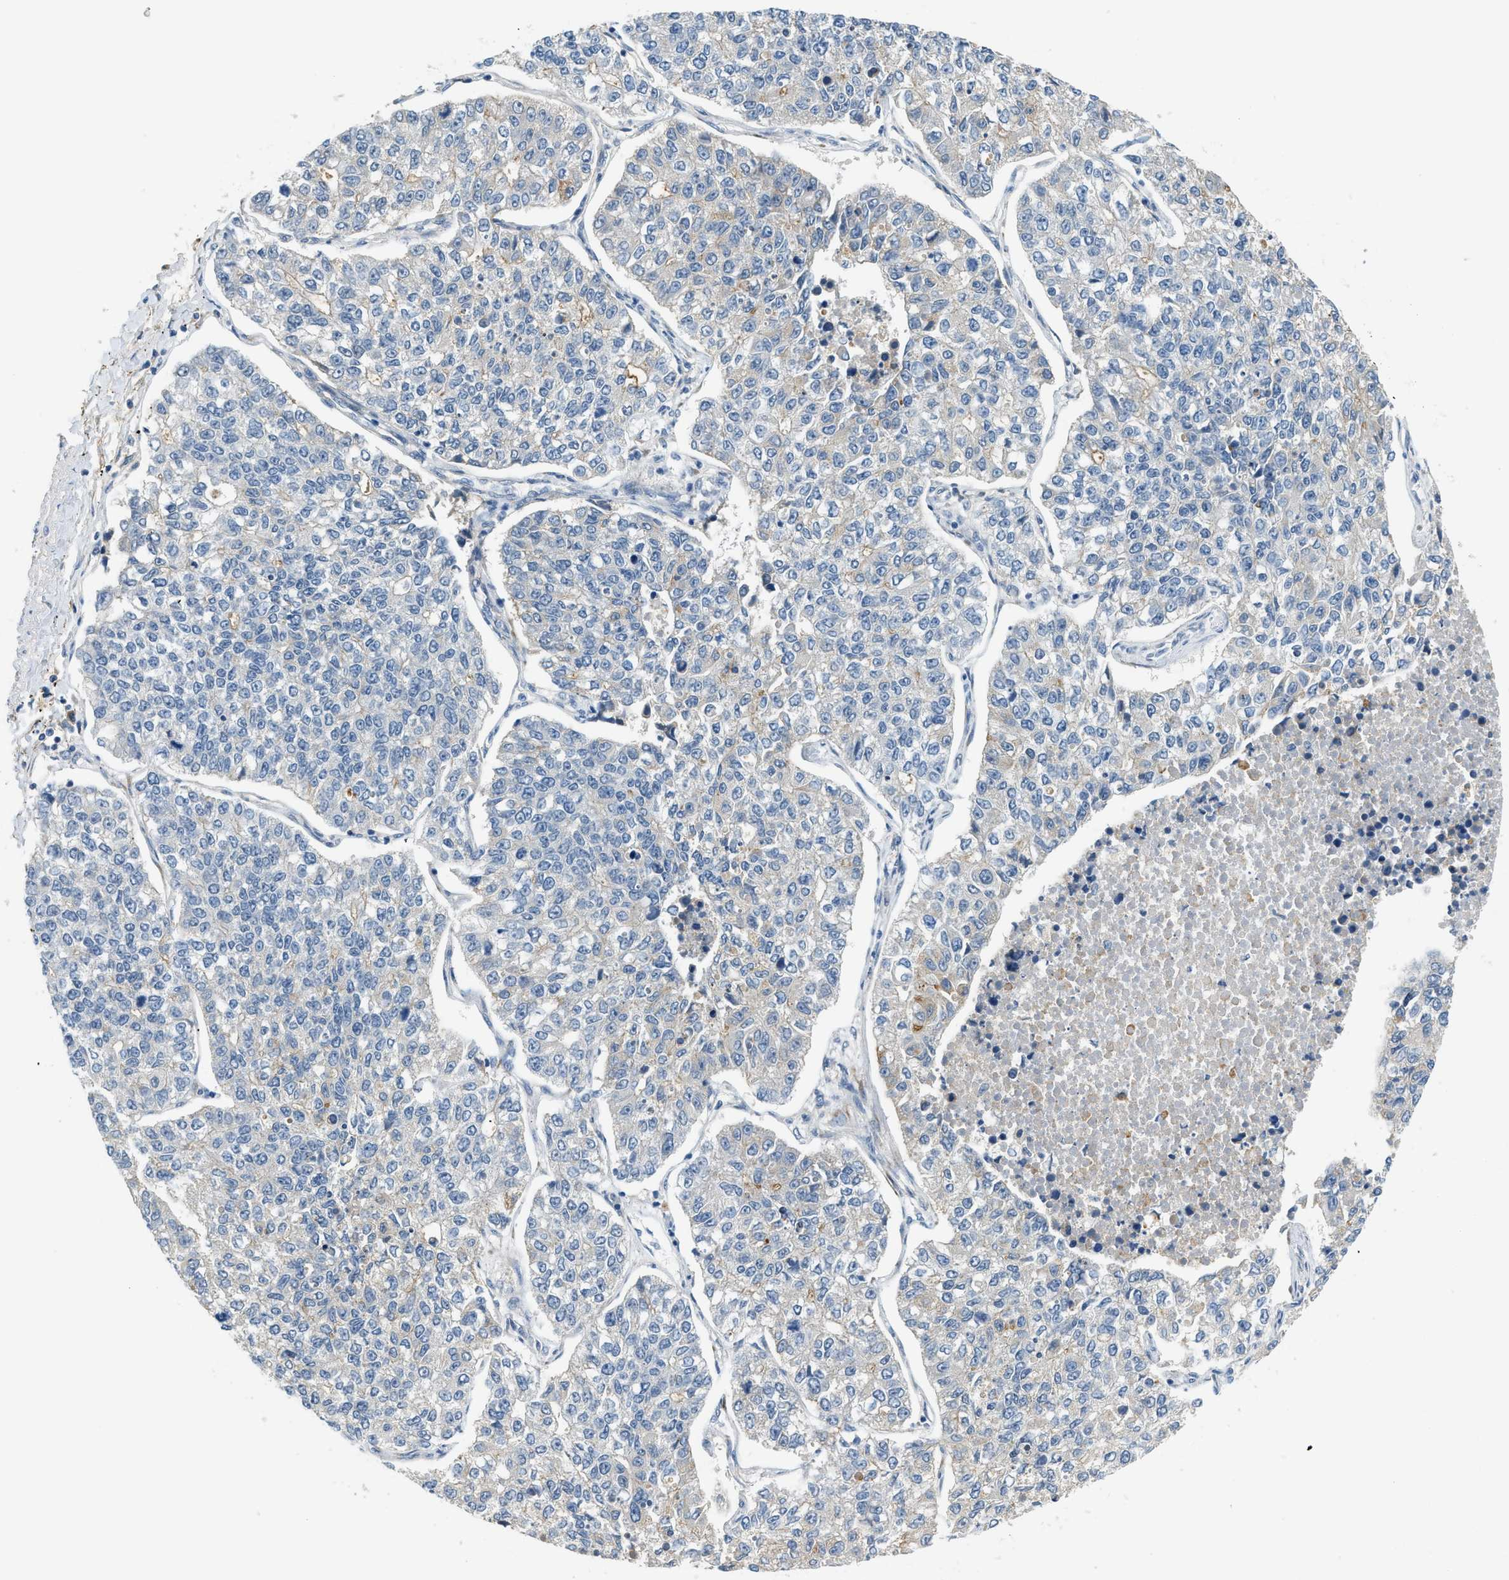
{"staining": {"intensity": "negative", "quantity": "none", "location": "none"}, "tissue": "lung cancer", "cell_type": "Tumor cells", "image_type": "cancer", "snomed": [{"axis": "morphology", "description": "Adenocarcinoma, NOS"}, {"axis": "topography", "description": "Lung"}], "caption": "High magnification brightfield microscopy of adenocarcinoma (lung) stained with DAB (brown) and counterstained with hematoxylin (blue): tumor cells show no significant positivity.", "gene": "TMEM154", "patient": {"sex": "male", "age": 49}}